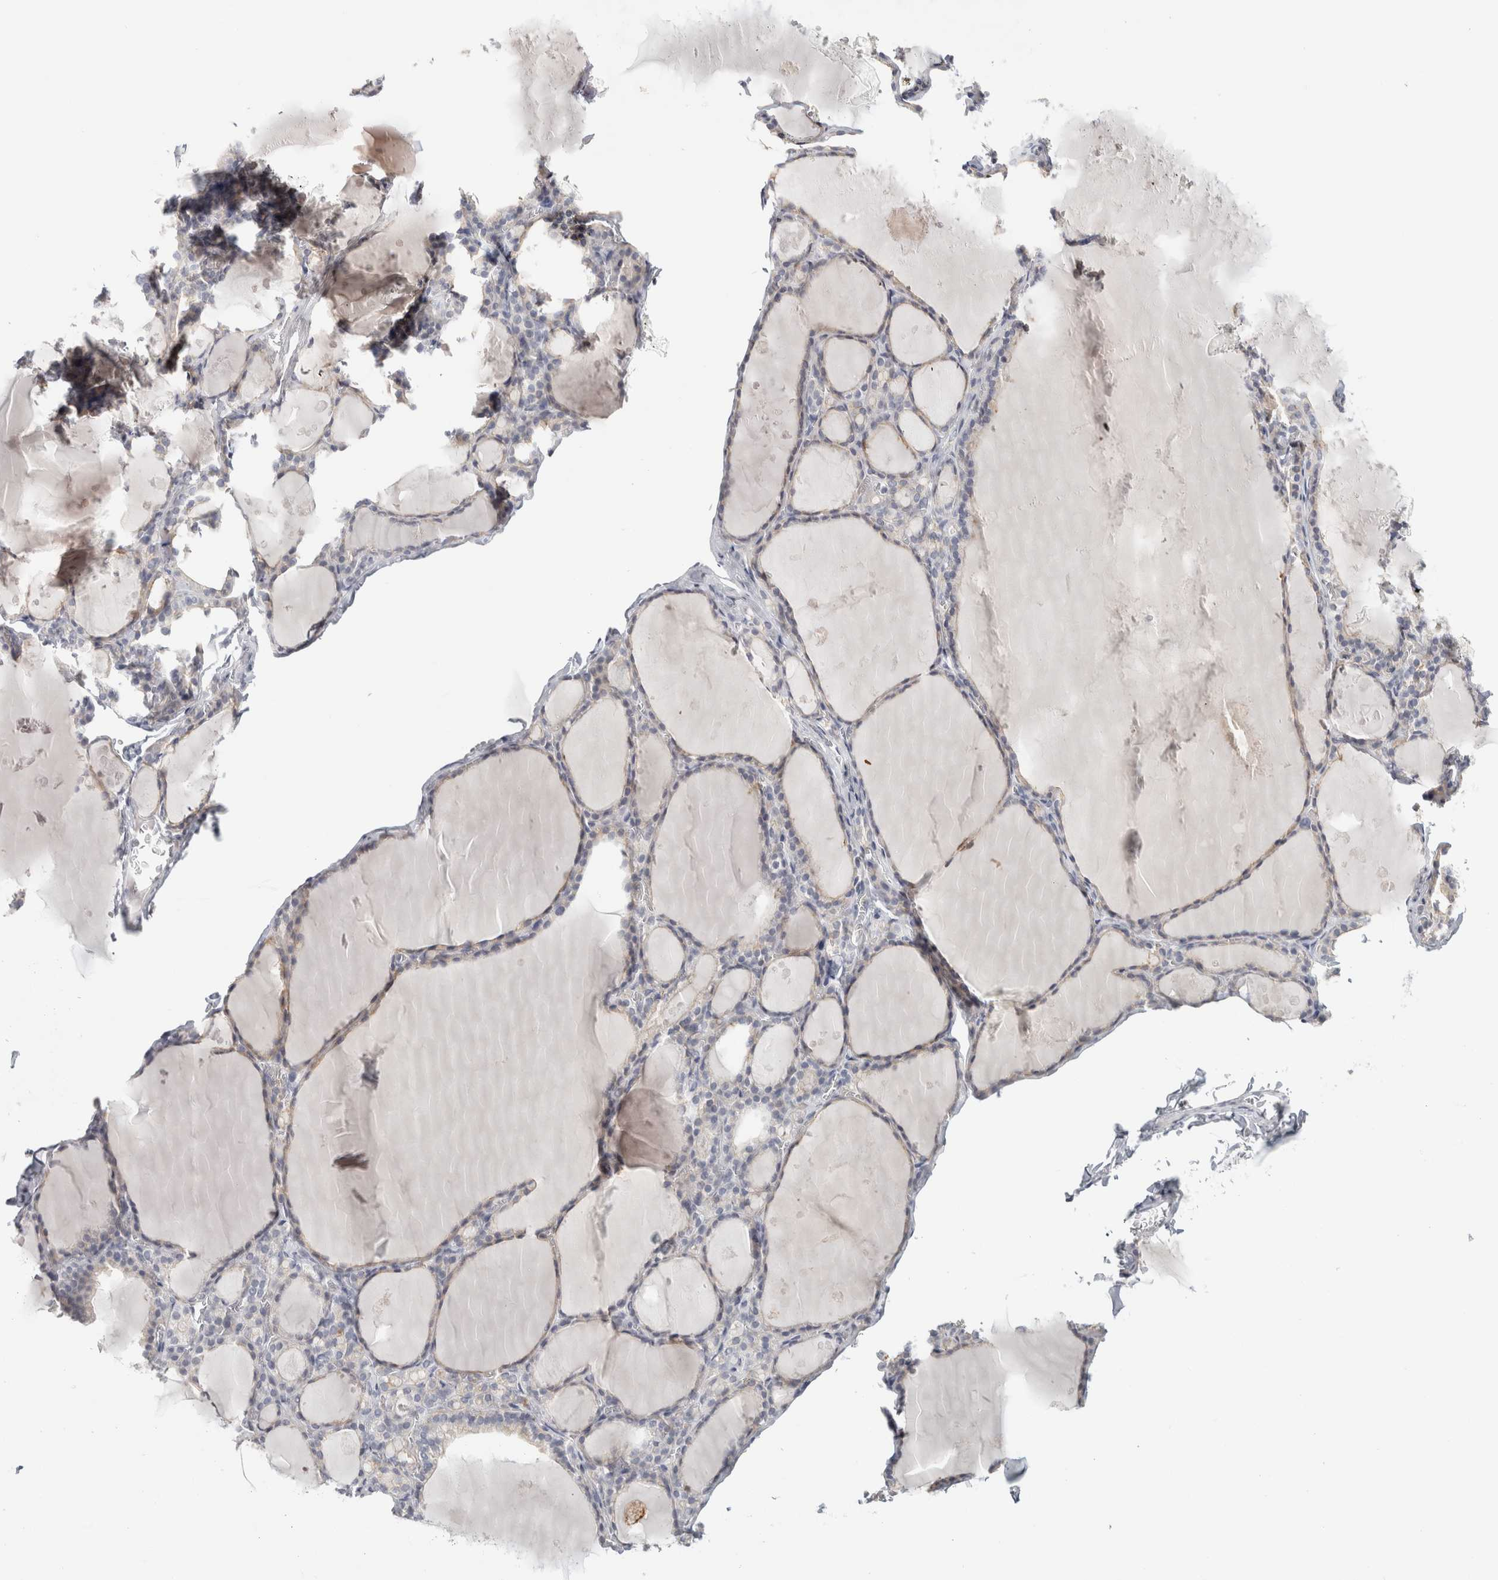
{"staining": {"intensity": "negative", "quantity": "none", "location": "none"}, "tissue": "thyroid gland", "cell_type": "Glandular cells", "image_type": "normal", "snomed": [{"axis": "morphology", "description": "Normal tissue, NOS"}, {"axis": "topography", "description": "Thyroid gland"}], "caption": "This is a image of IHC staining of benign thyroid gland, which shows no positivity in glandular cells. (DAB immunohistochemistry (IHC), high magnification).", "gene": "RPH3AL", "patient": {"sex": "male", "age": 56}}